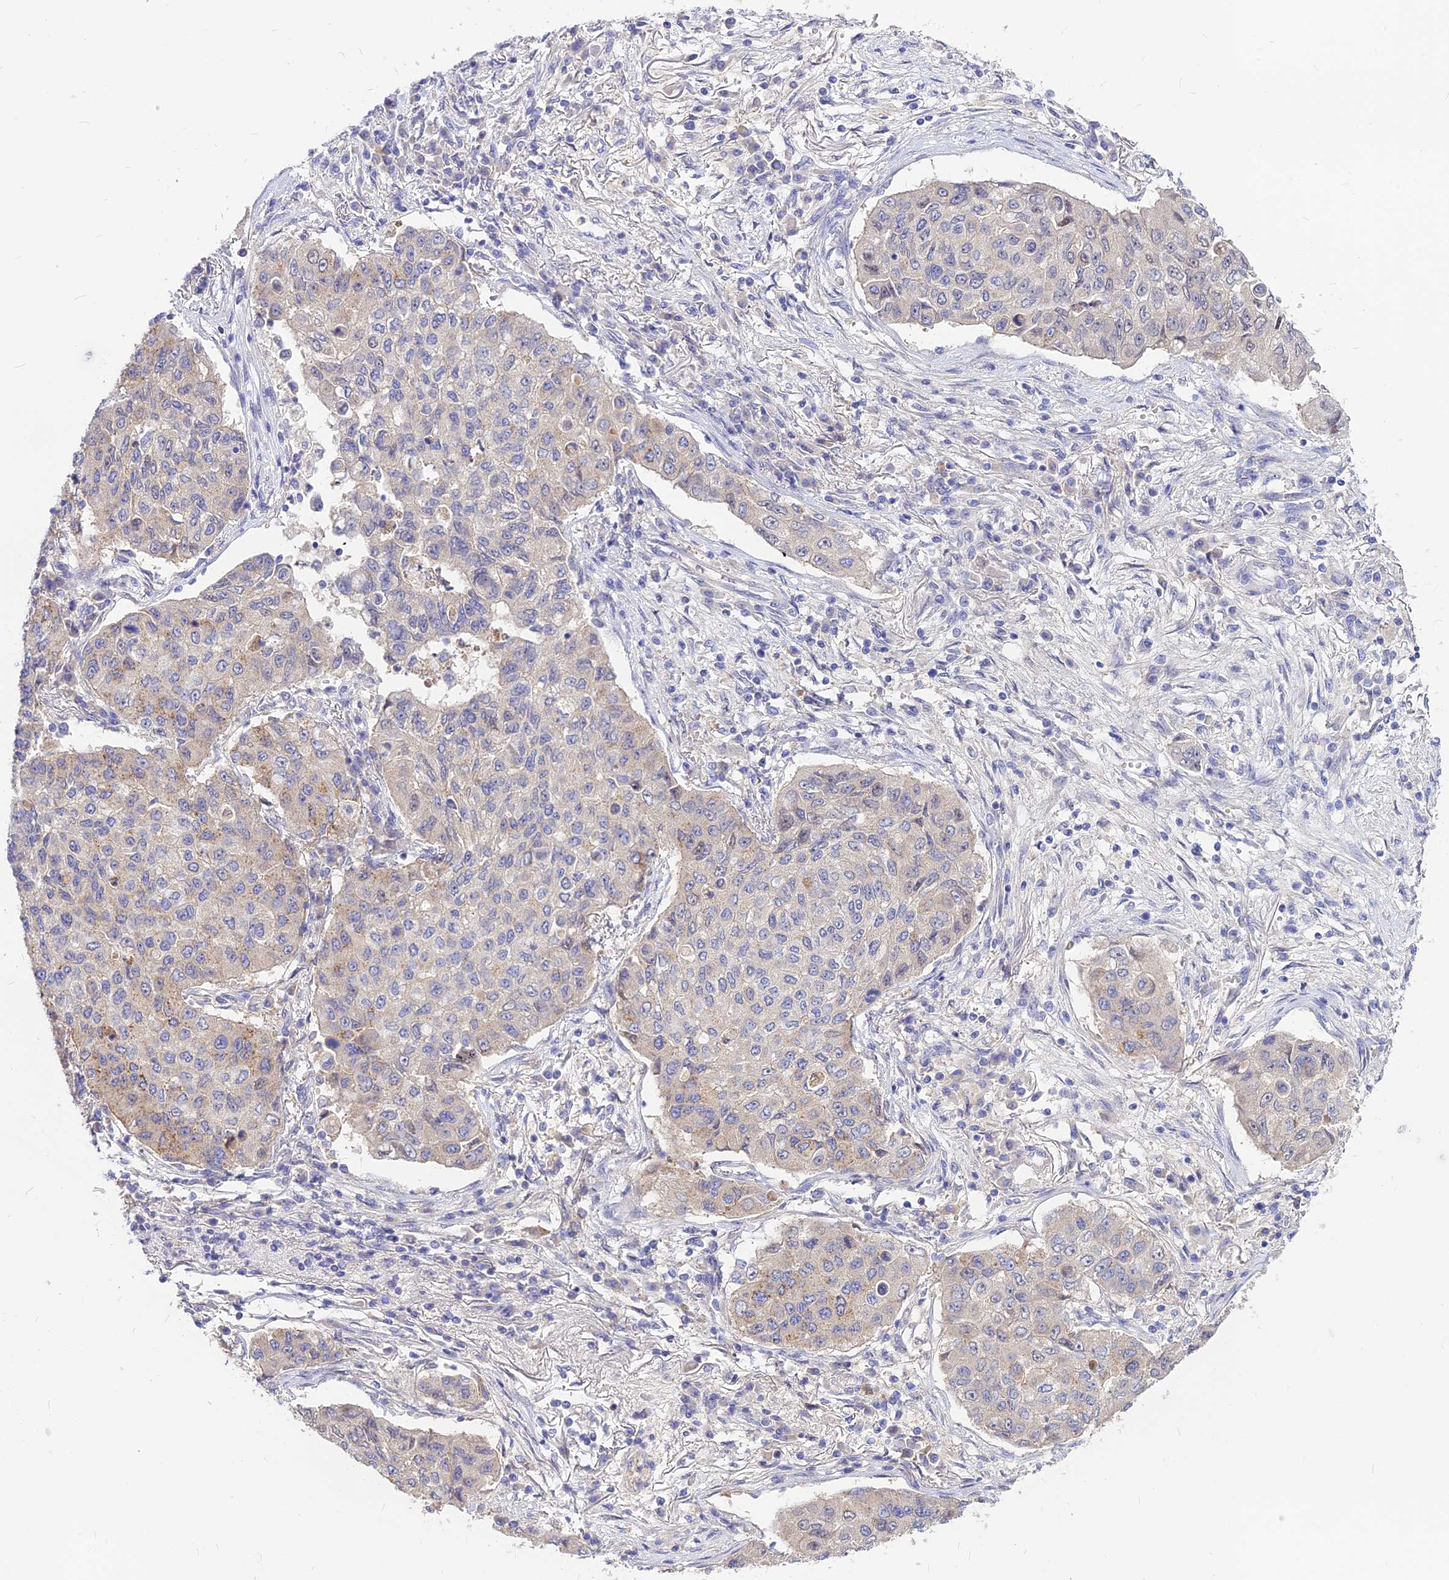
{"staining": {"intensity": "weak", "quantity": "<25%", "location": "cytoplasmic/membranous"}, "tissue": "lung cancer", "cell_type": "Tumor cells", "image_type": "cancer", "snomed": [{"axis": "morphology", "description": "Squamous cell carcinoma, NOS"}, {"axis": "topography", "description": "Lung"}], "caption": "IHC image of human lung squamous cell carcinoma stained for a protein (brown), which demonstrates no positivity in tumor cells.", "gene": "CZIB", "patient": {"sex": "male", "age": 74}}